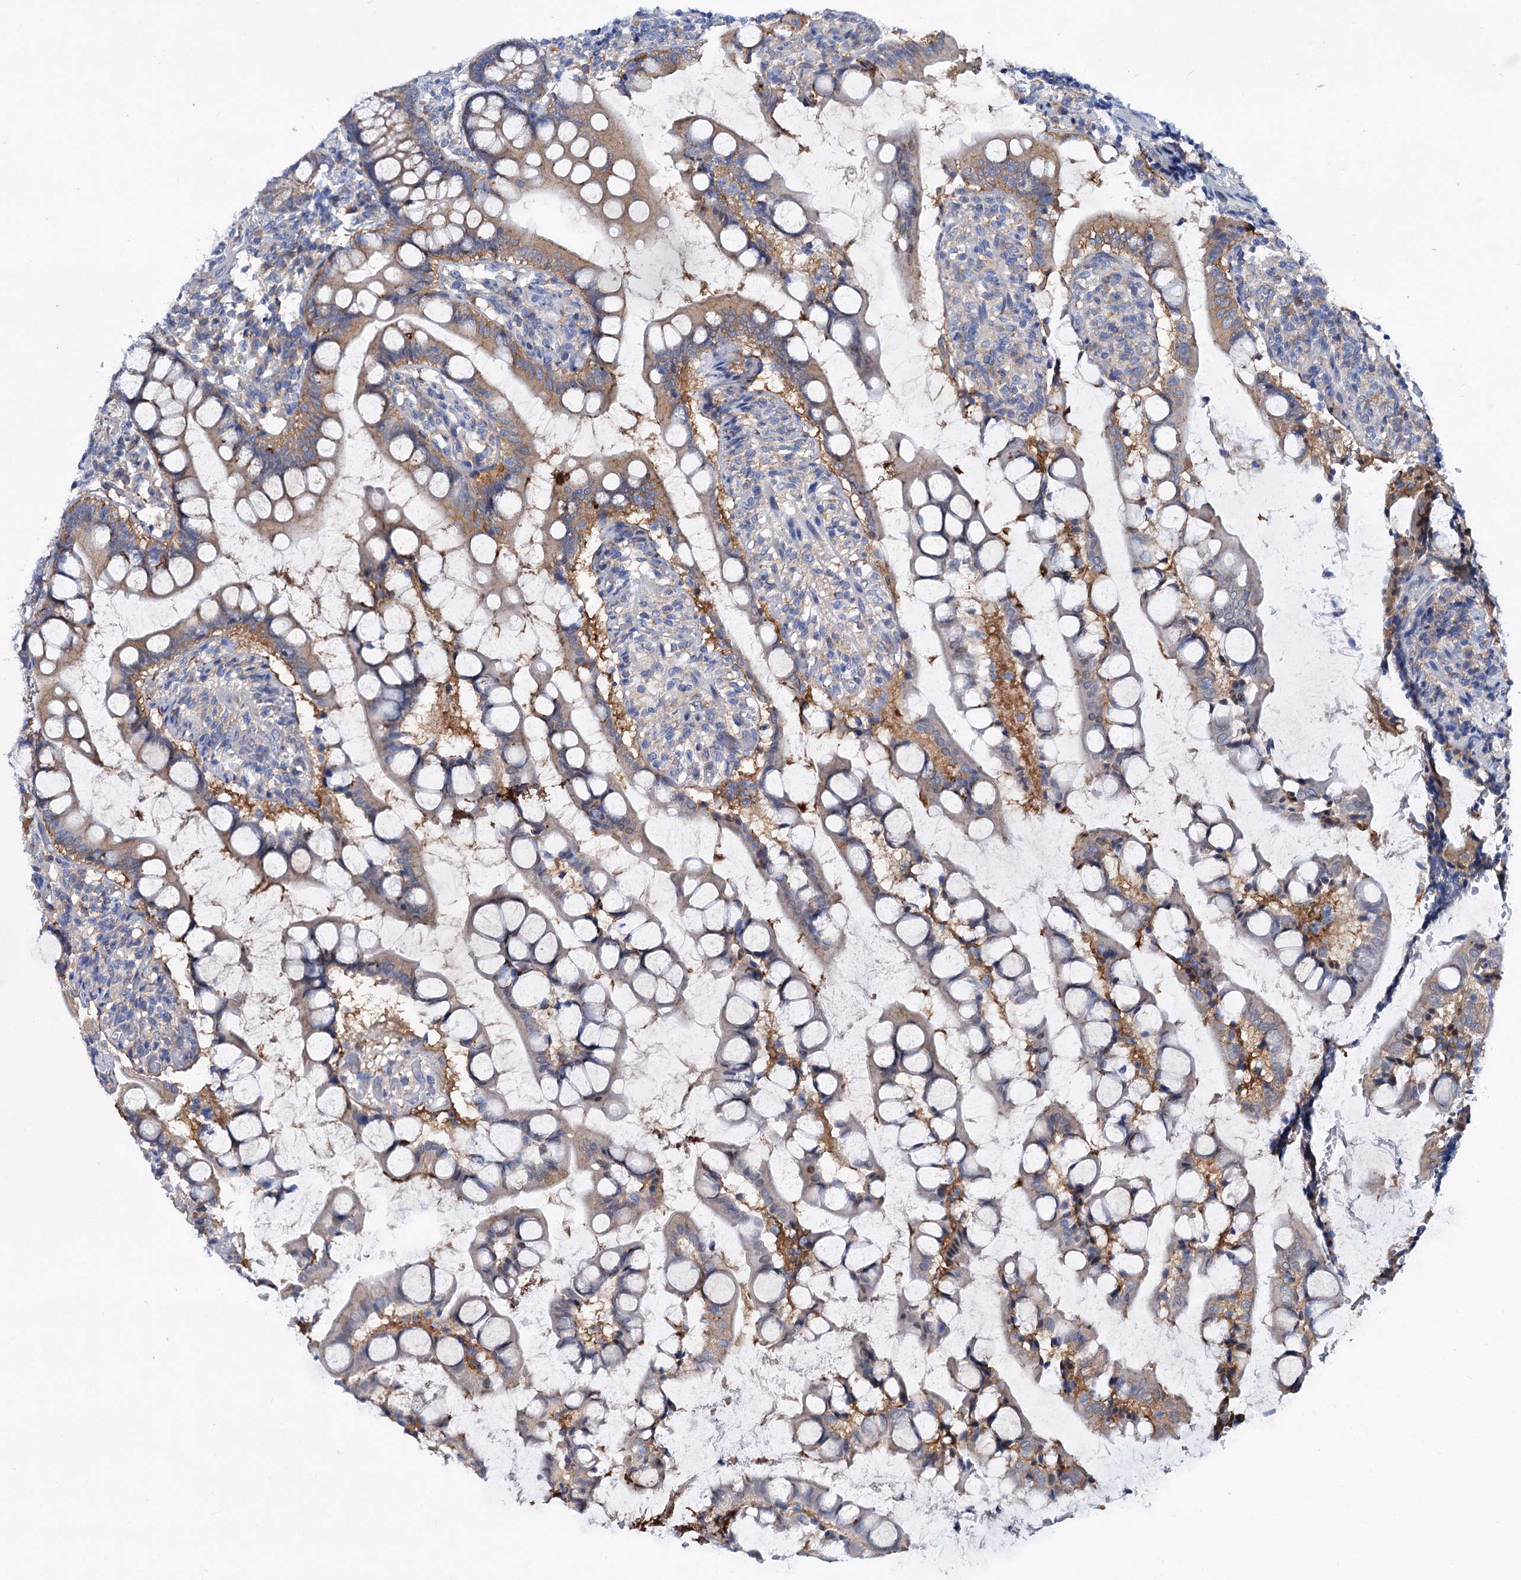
{"staining": {"intensity": "moderate", "quantity": "25%-75%", "location": "cytoplasmic/membranous"}, "tissue": "small intestine", "cell_type": "Glandular cells", "image_type": "normal", "snomed": [{"axis": "morphology", "description": "Normal tissue, NOS"}, {"axis": "topography", "description": "Small intestine"}], "caption": "Protein staining of benign small intestine displays moderate cytoplasmic/membranous positivity in about 25%-75% of glandular cells.", "gene": "TRIM55", "patient": {"sex": "male", "age": 52}}